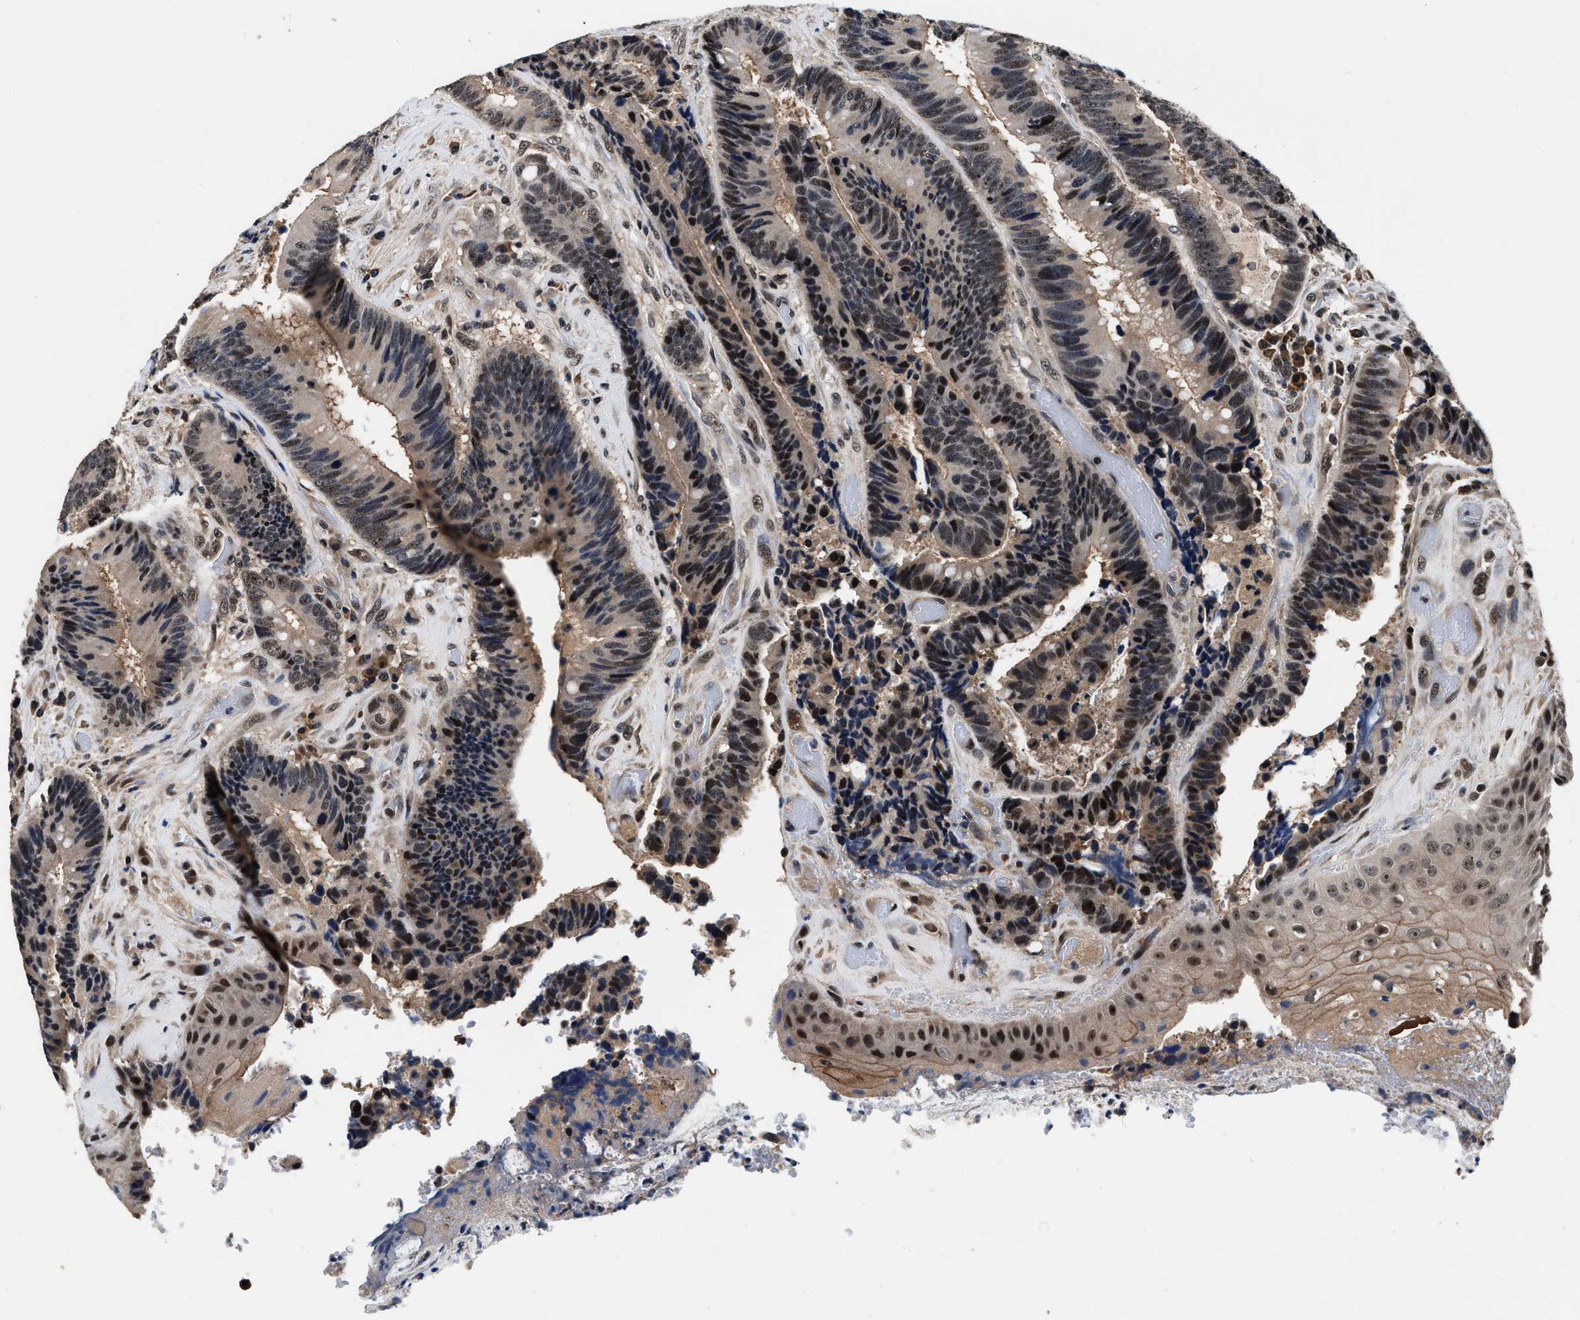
{"staining": {"intensity": "moderate", "quantity": "<25%", "location": "nuclear"}, "tissue": "colorectal cancer", "cell_type": "Tumor cells", "image_type": "cancer", "snomed": [{"axis": "morphology", "description": "Adenocarcinoma, NOS"}, {"axis": "topography", "description": "Rectum"}, {"axis": "topography", "description": "Anal"}], "caption": "About <25% of tumor cells in human adenocarcinoma (colorectal) show moderate nuclear protein expression as visualized by brown immunohistochemical staining.", "gene": "USP16", "patient": {"sex": "female", "age": 89}}